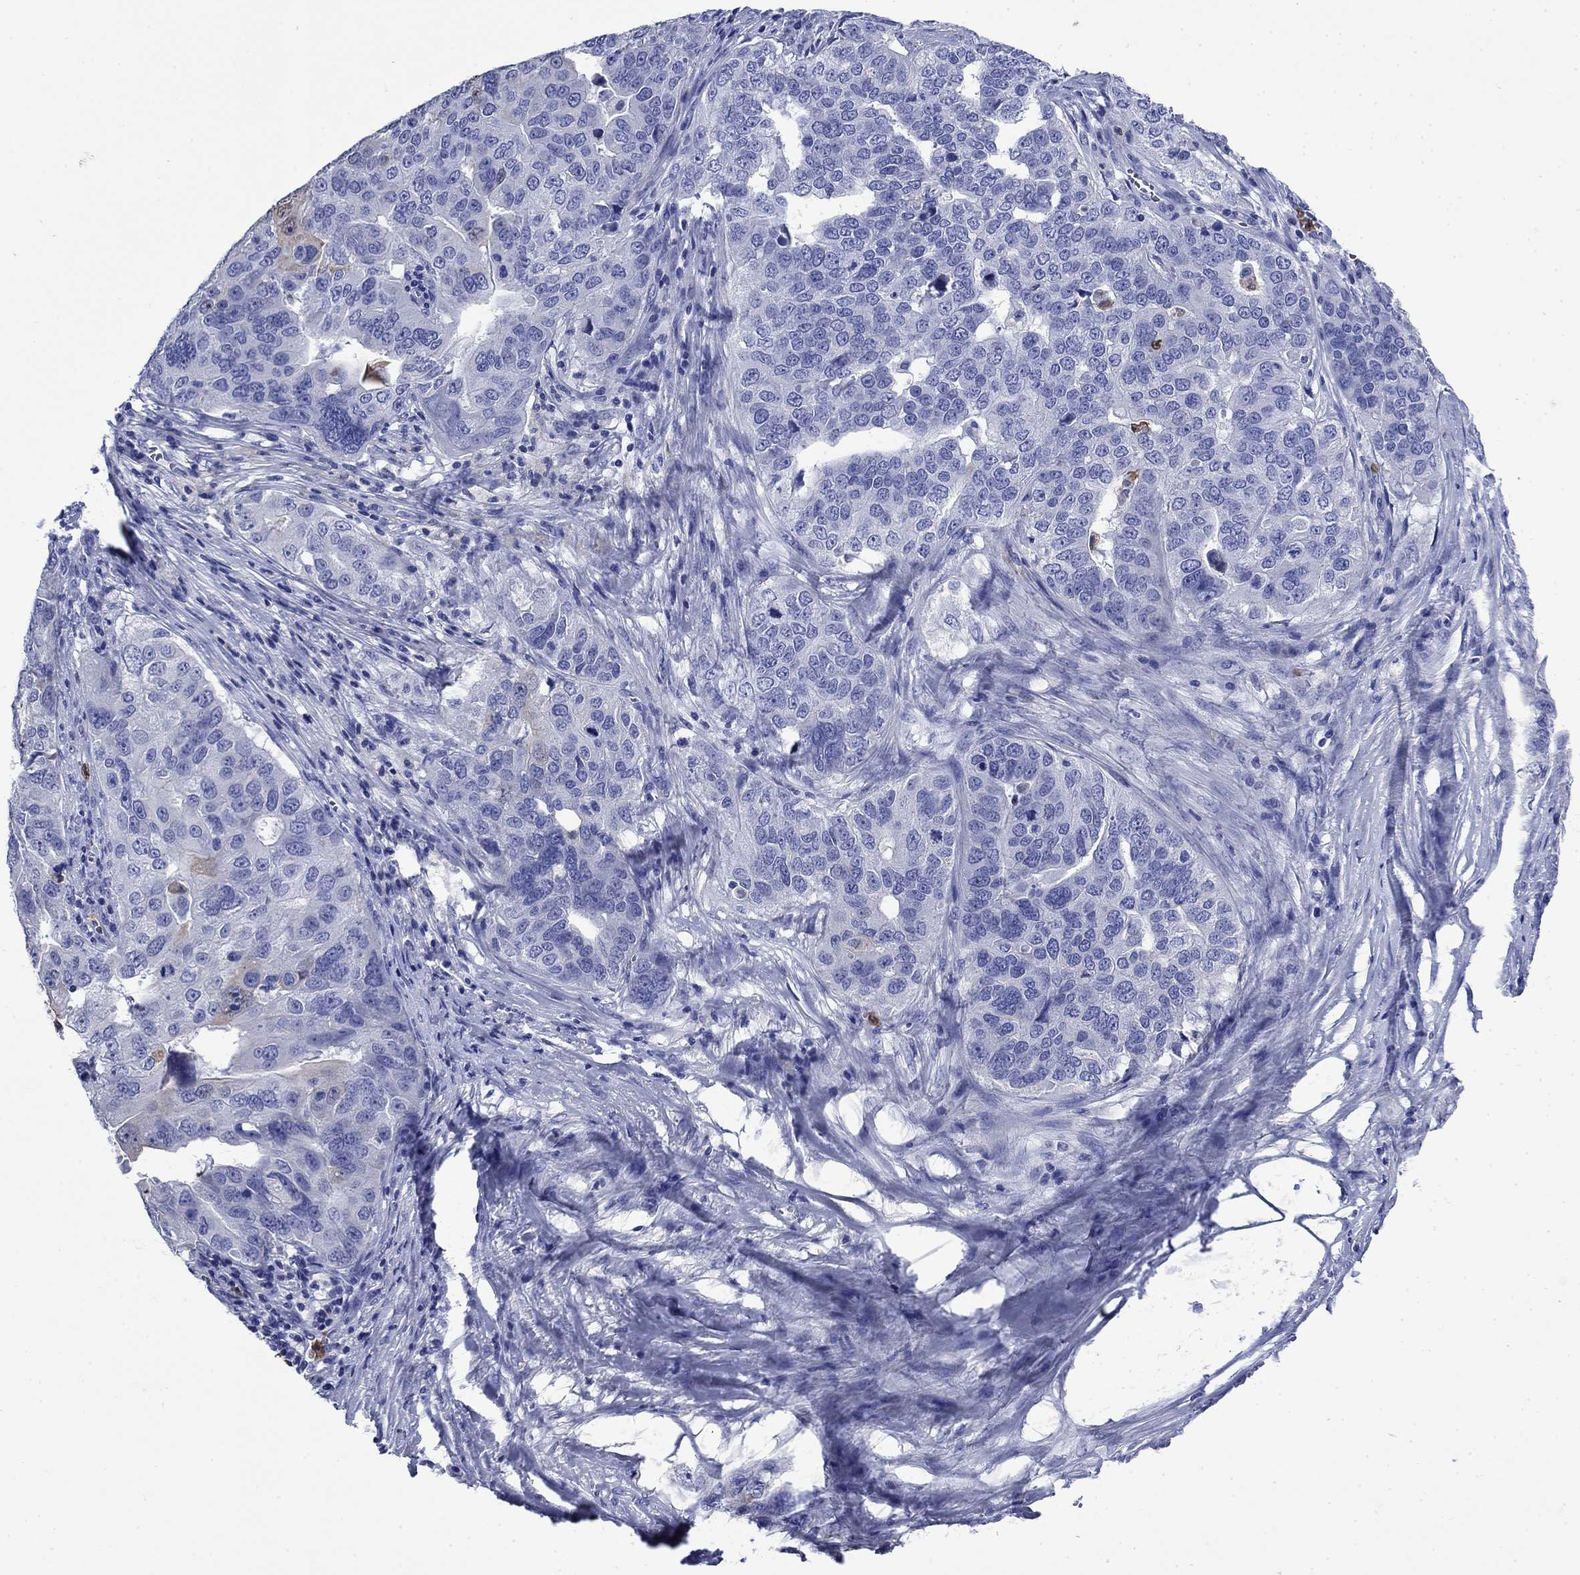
{"staining": {"intensity": "negative", "quantity": "none", "location": "none"}, "tissue": "ovarian cancer", "cell_type": "Tumor cells", "image_type": "cancer", "snomed": [{"axis": "morphology", "description": "Carcinoma, endometroid"}, {"axis": "topography", "description": "Soft tissue"}, {"axis": "topography", "description": "Ovary"}], "caption": "DAB immunohistochemical staining of endometroid carcinoma (ovarian) reveals no significant staining in tumor cells.", "gene": "TFR2", "patient": {"sex": "female", "age": 52}}